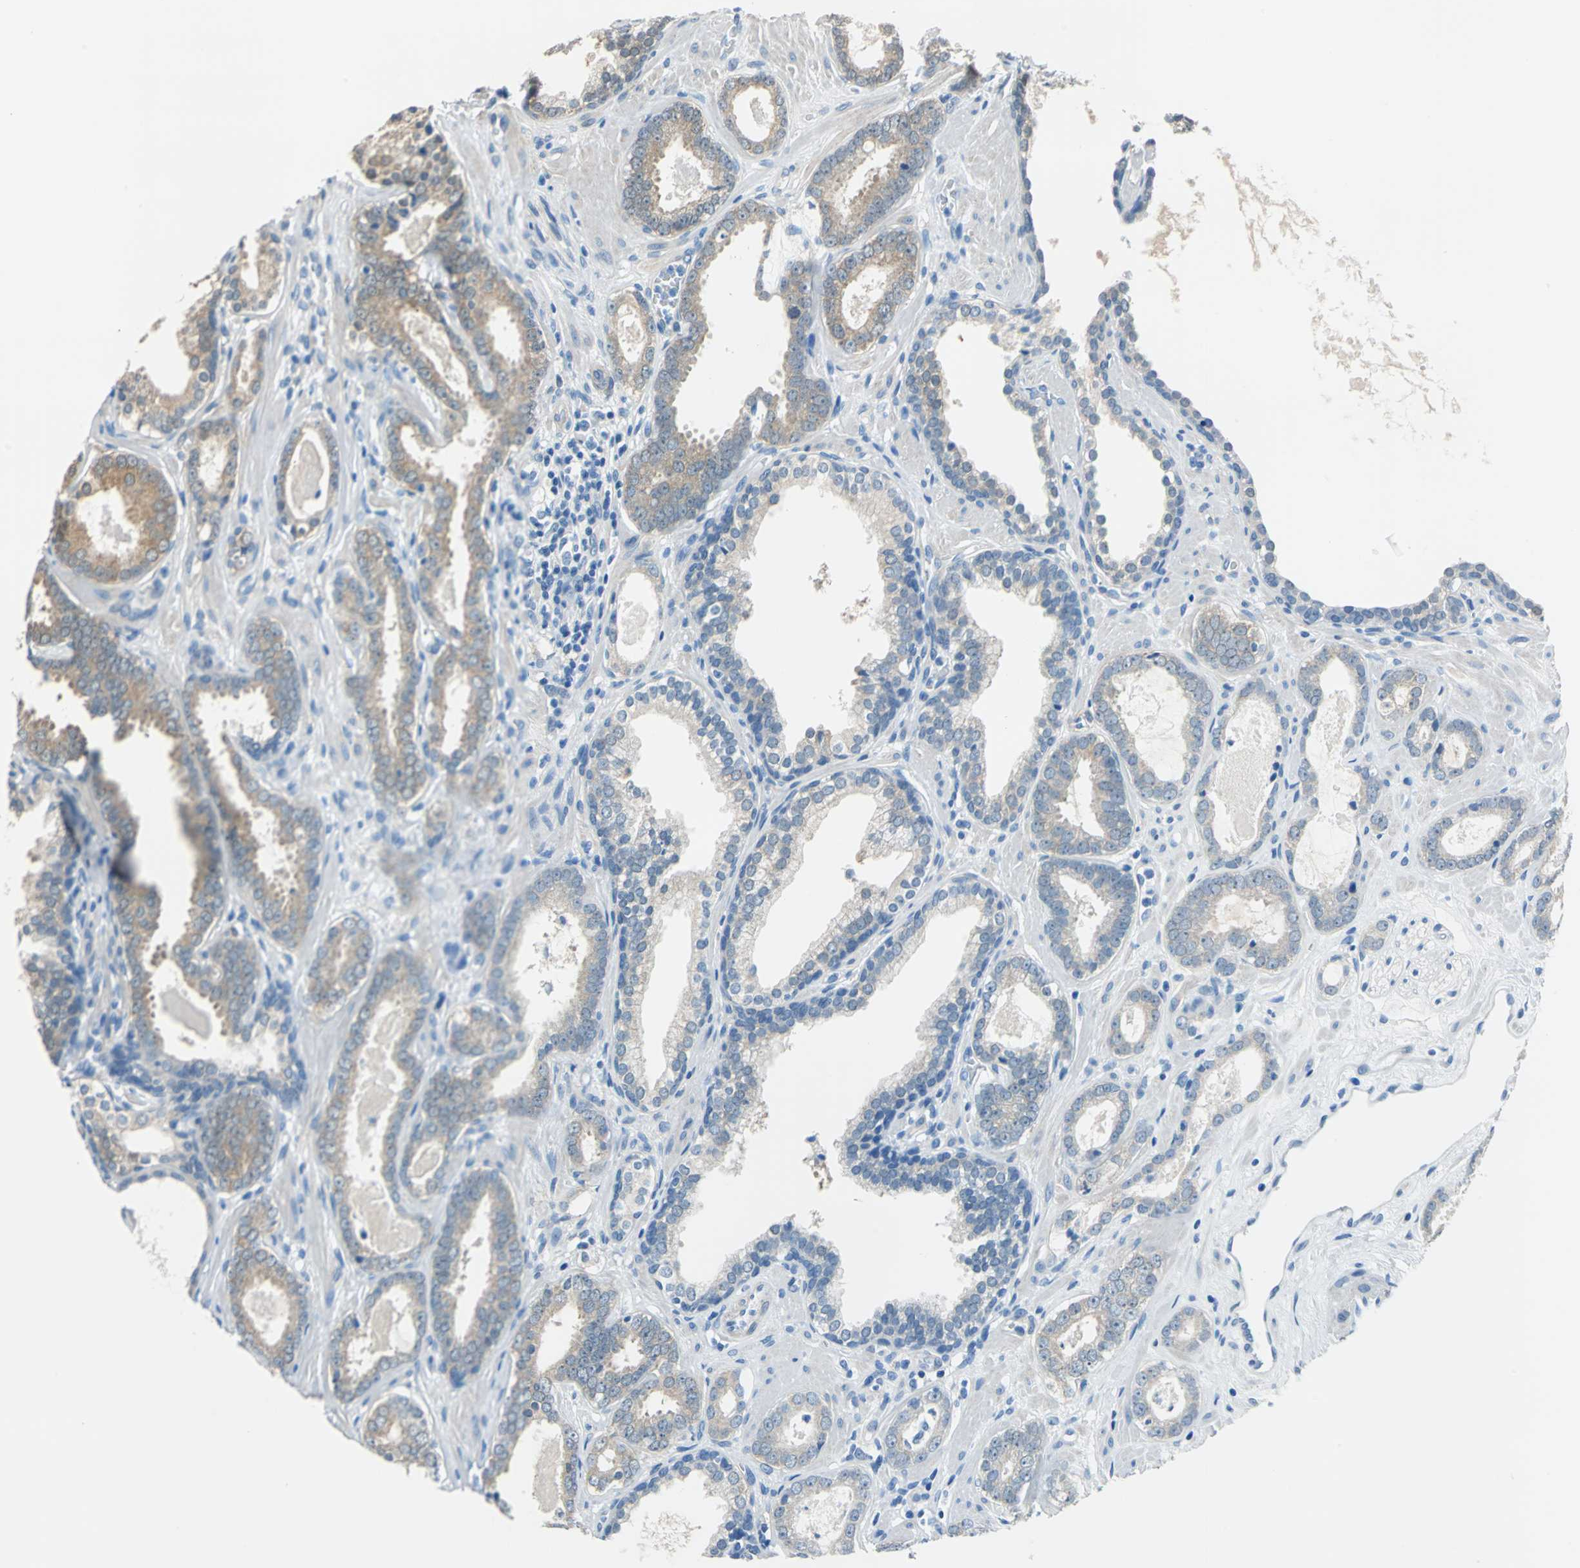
{"staining": {"intensity": "moderate", "quantity": "25%-75%", "location": "cytoplasmic/membranous"}, "tissue": "prostate cancer", "cell_type": "Tumor cells", "image_type": "cancer", "snomed": [{"axis": "morphology", "description": "Adenocarcinoma, Low grade"}, {"axis": "topography", "description": "Prostate"}], "caption": "The photomicrograph exhibits a brown stain indicating the presence of a protein in the cytoplasmic/membranous of tumor cells in prostate cancer (low-grade adenocarcinoma).", "gene": "FKBP4", "patient": {"sex": "male", "age": 57}}